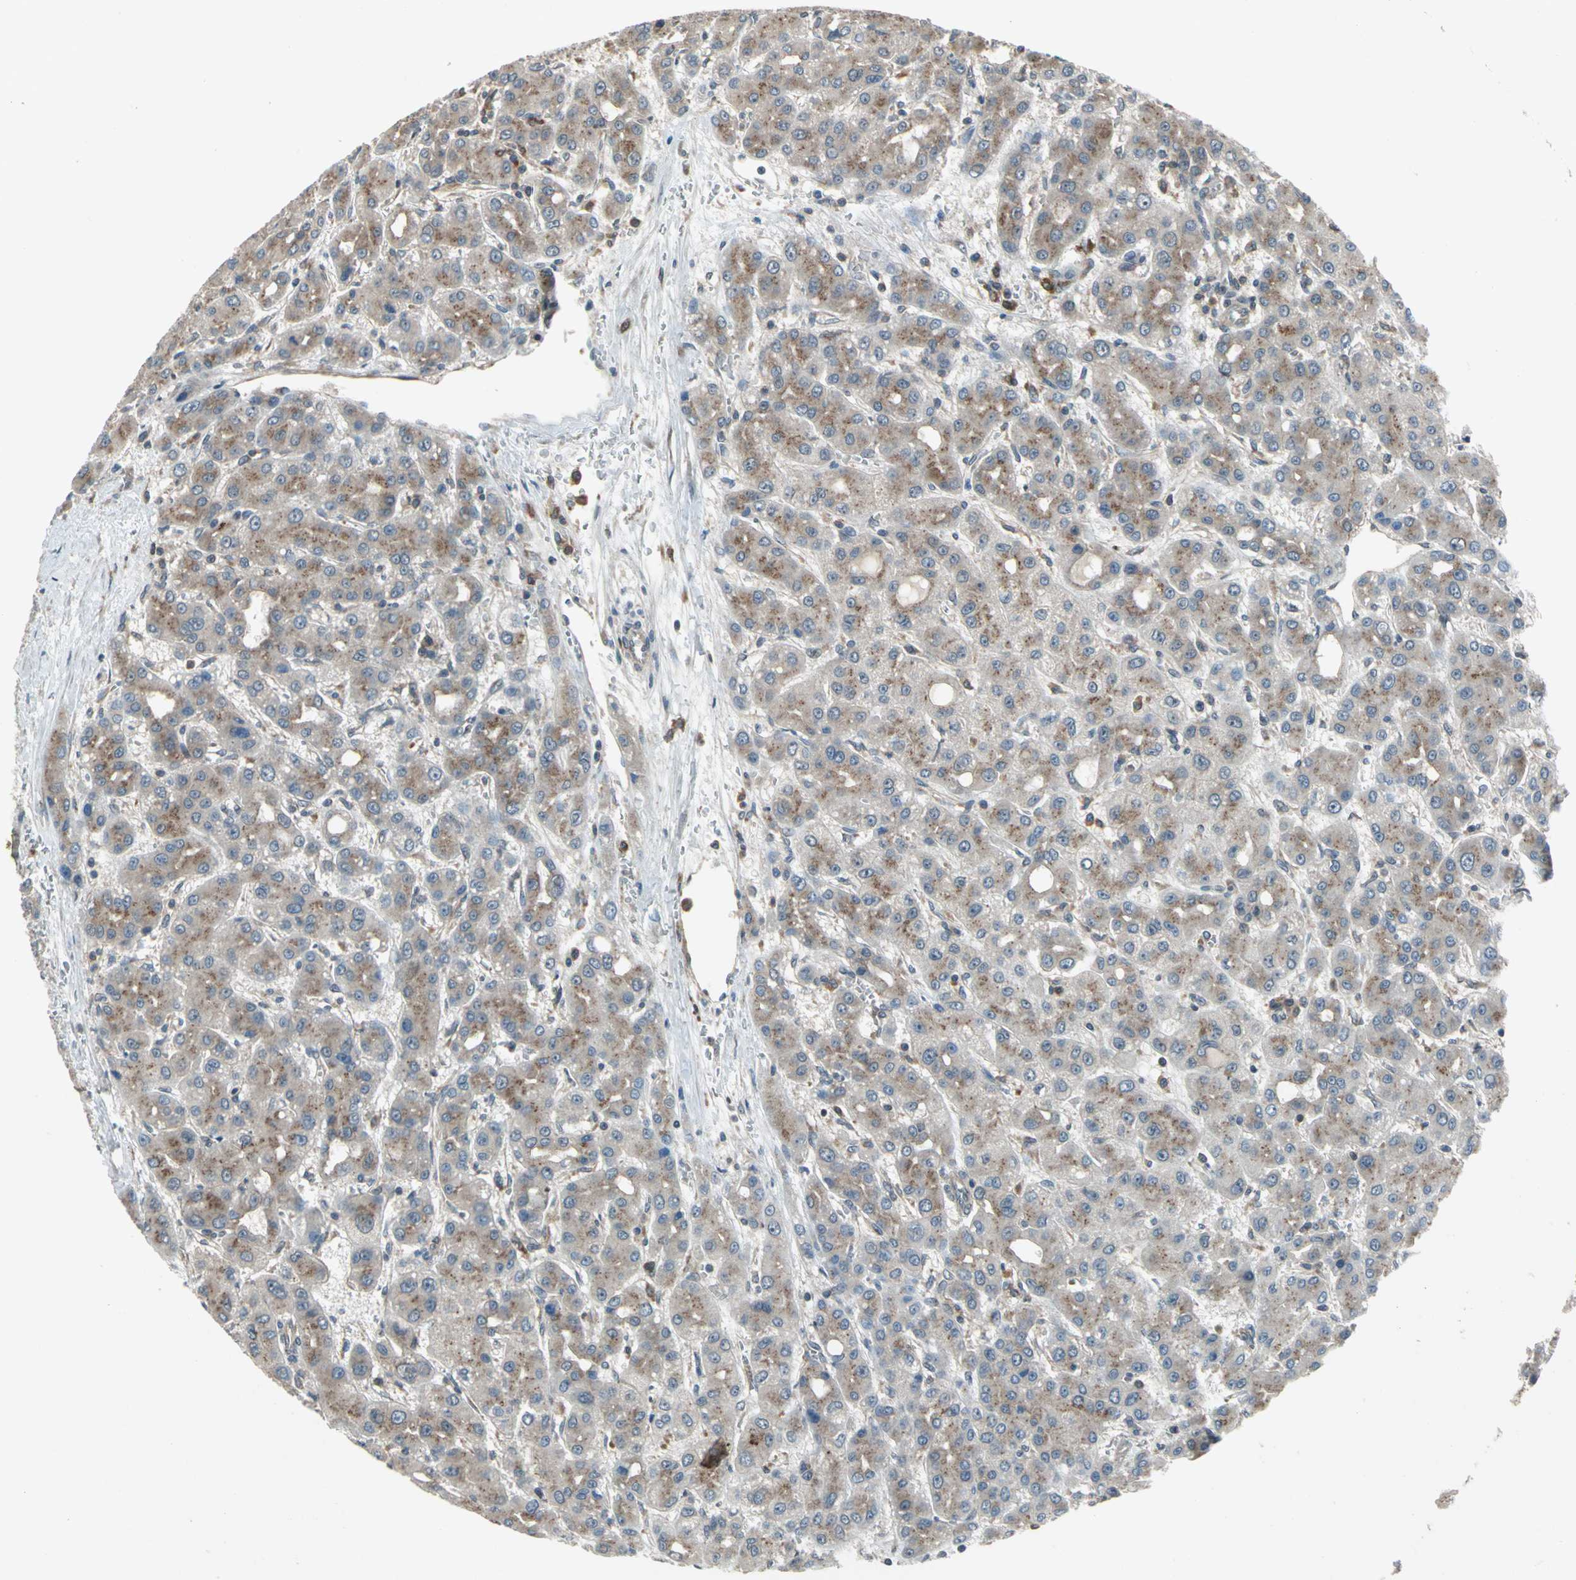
{"staining": {"intensity": "moderate", "quantity": ">75%", "location": "cytoplasmic/membranous"}, "tissue": "liver cancer", "cell_type": "Tumor cells", "image_type": "cancer", "snomed": [{"axis": "morphology", "description": "Carcinoma, Hepatocellular, NOS"}, {"axis": "topography", "description": "Liver"}], "caption": "Liver cancer stained for a protein (brown) shows moderate cytoplasmic/membranous positive positivity in about >75% of tumor cells.", "gene": "NFKBIE", "patient": {"sex": "male", "age": 55}}